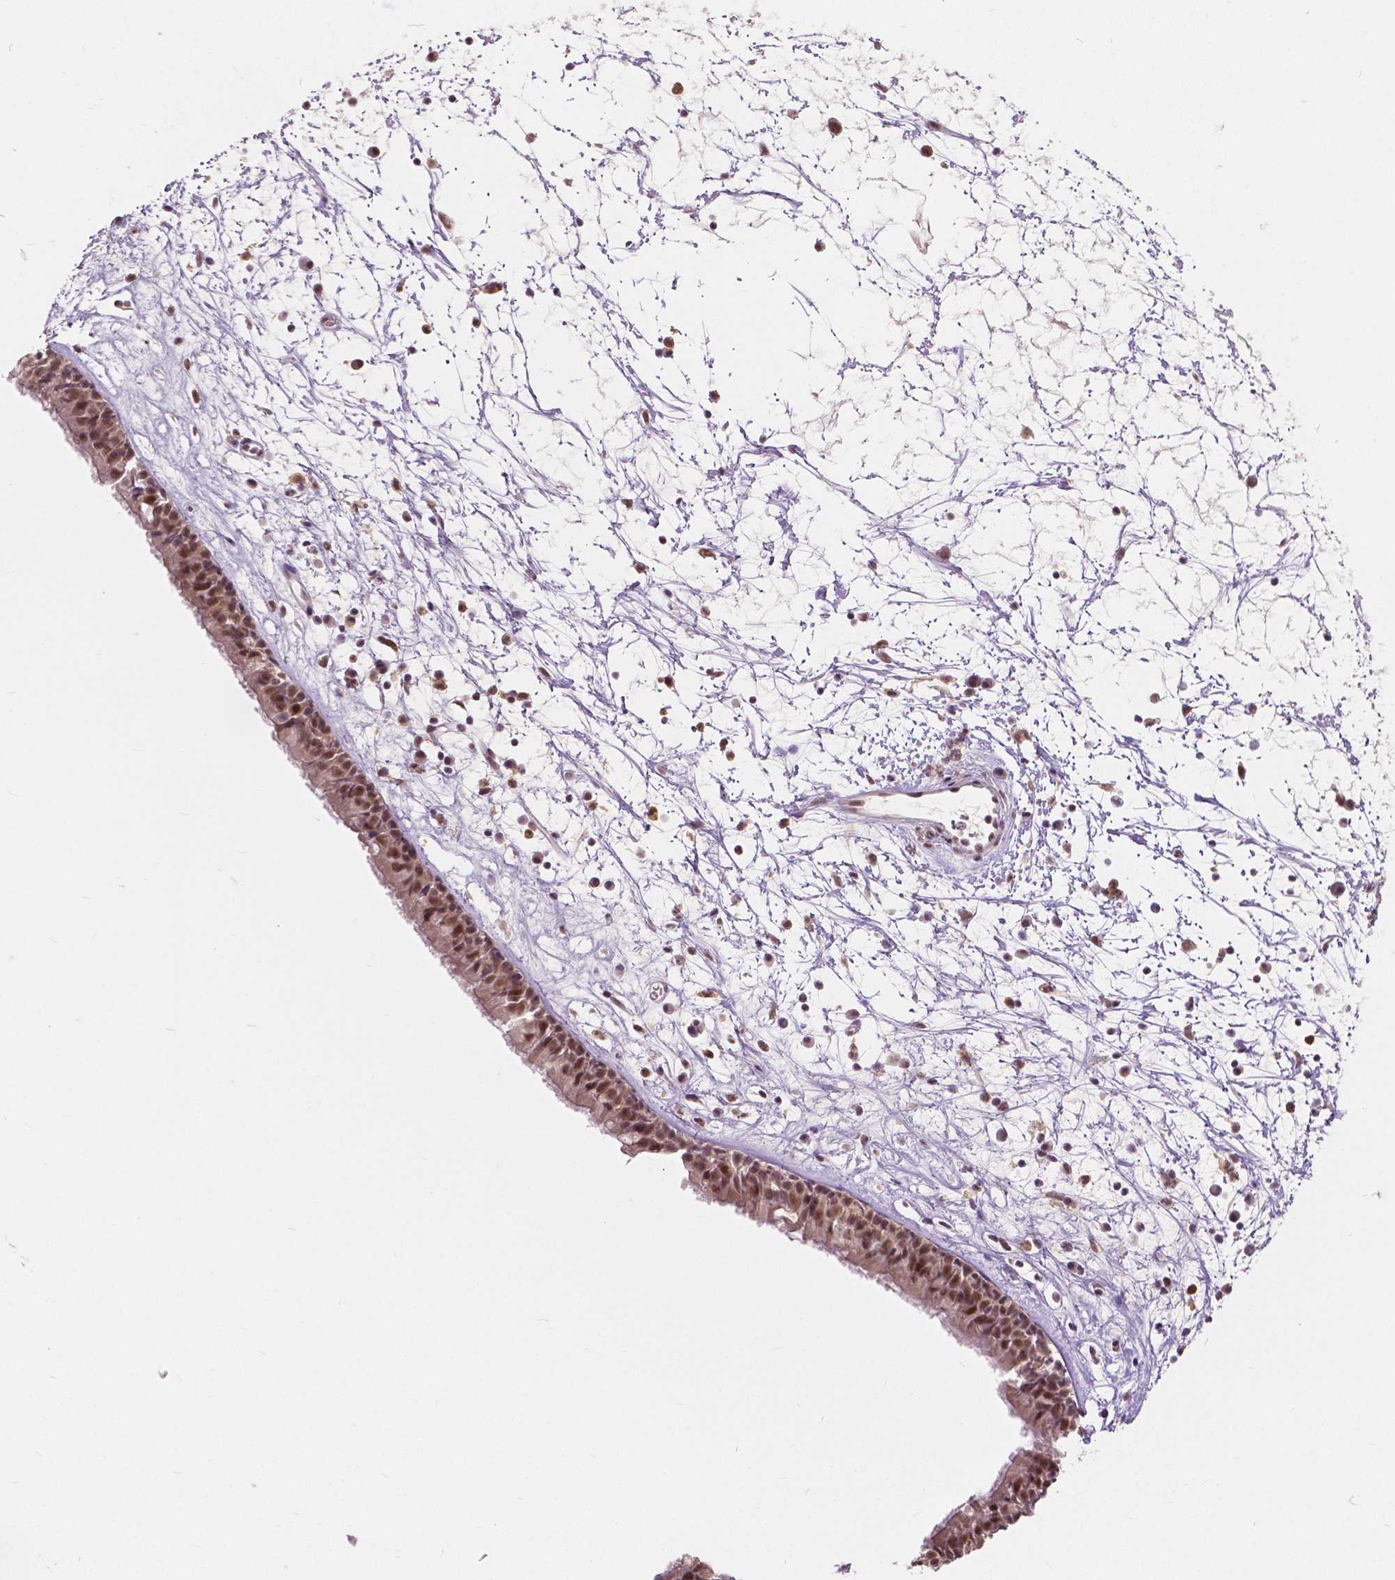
{"staining": {"intensity": "moderate", "quantity": ">75%", "location": "nuclear"}, "tissue": "nasopharynx", "cell_type": "Respiratory epithelial cells", "image_type": "normal", "snomed": [{"axis": "morphology", "description": "Normal tissue, NOS"}, {"axis": "topography", "description": "Nasopharynx"}], "caption": "The photomicrograph reveals immunohistochemical staining of benign nasopharynx. There is moderate nuclear expression is identified in approximately >75% of respiratory epithelial cells.", "gene": "DLX6", "patient": {"sex": "male", "age": 24}}